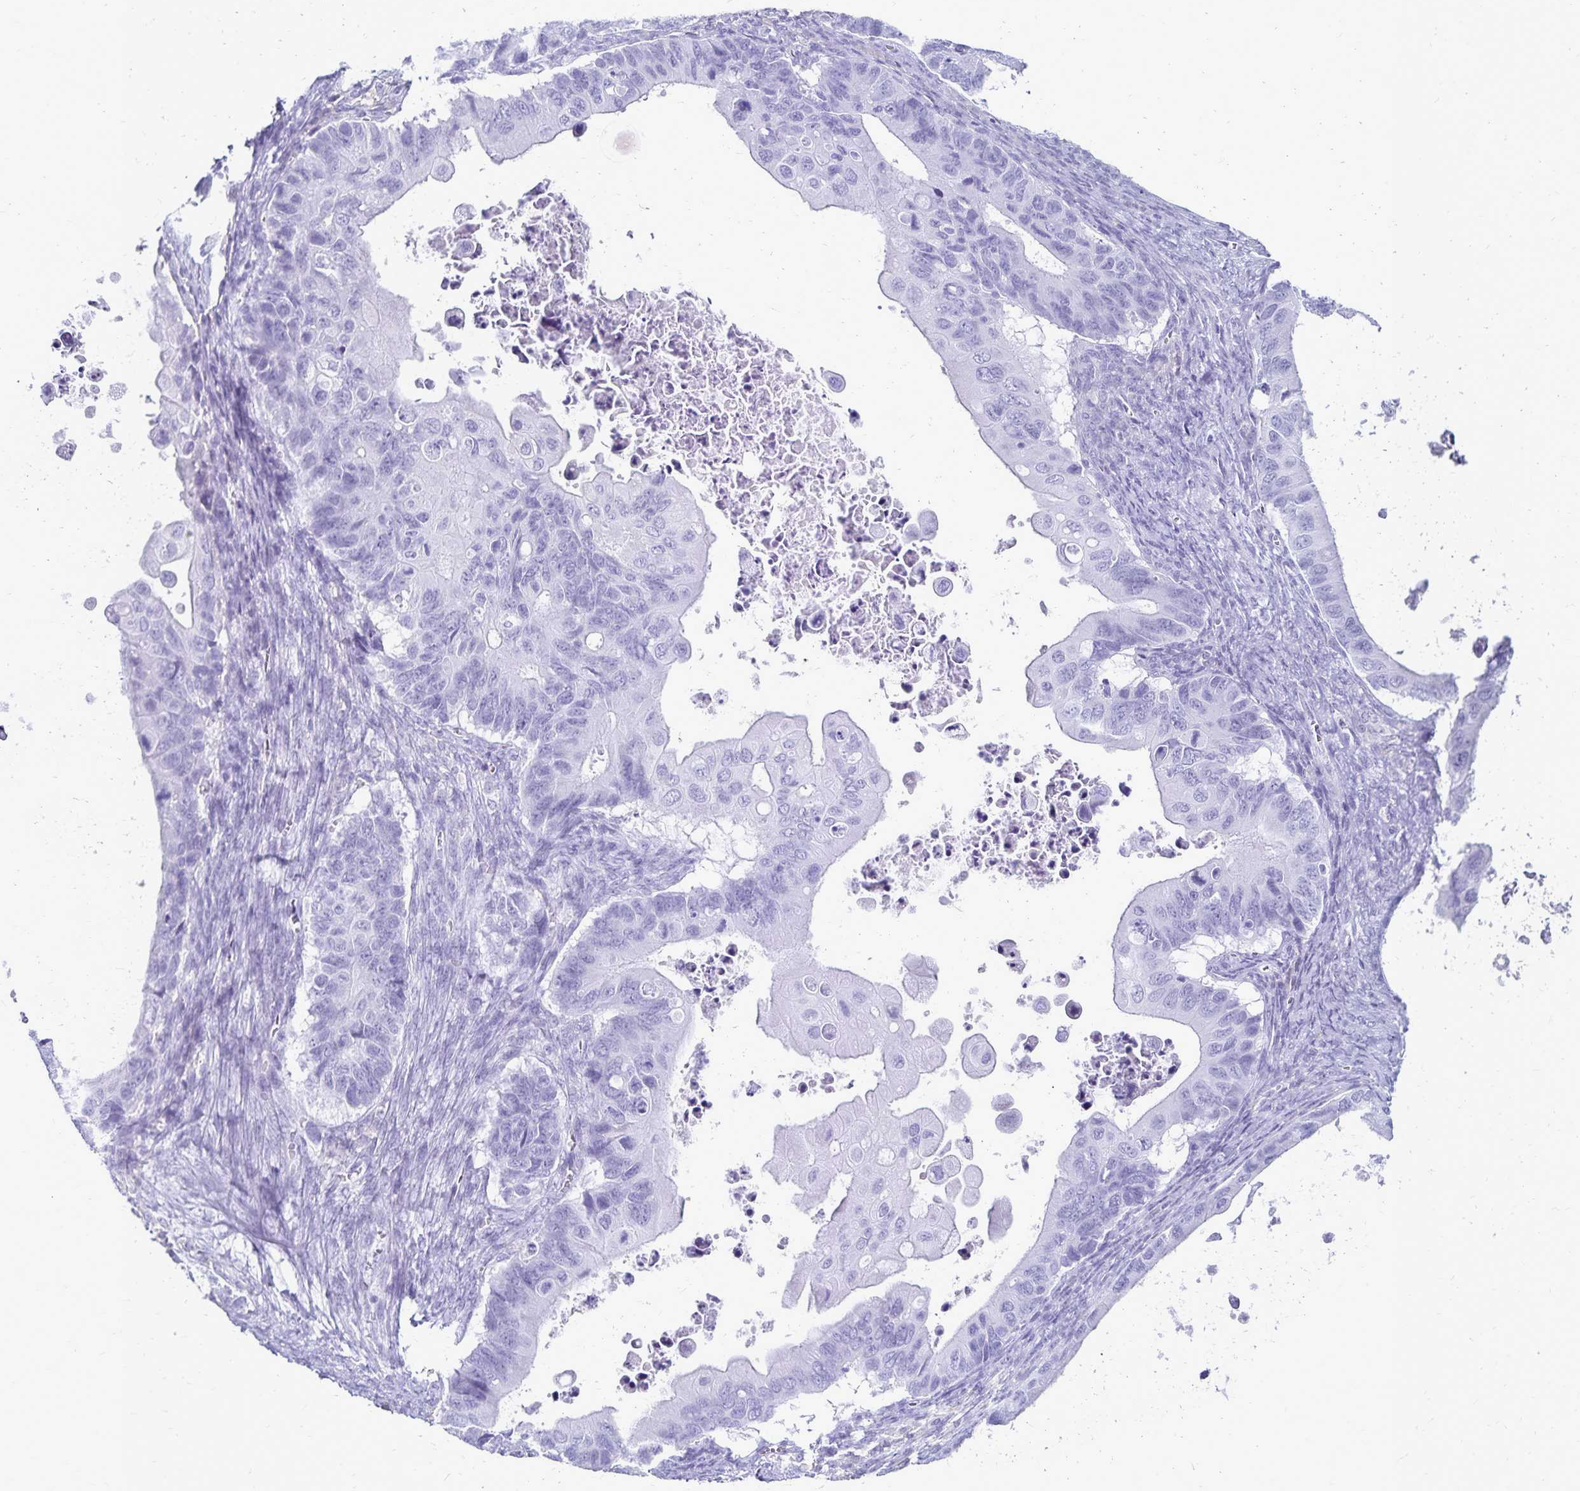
{"staining": {"intensity": "negative", "quantity": "none", "location": "none"}, "tissue": "ovarian cancer", "cell_type": "Tumor cells", "image_type": "cancer", "snomed": [{"axis": "morphology", "description": "Cystadenocarcinoma, mucinous, NOS"}, {"axis": "topography", "description": "Ovary"}], "caption": "IHC micrograph of neoplastic tissue: ovarian mucinous cystadenocarcinoma stained with DAB (3,3'-diaminobenzidine) shows no significant protein expression in tumor cells. (DAB (3,3'-diaminobenzidine) immunohistochemistry (IHC) visualized using brightfield microscopy, high magnification).", "gene": "GIP", "patient": {"sex": "female", "age": 64}}